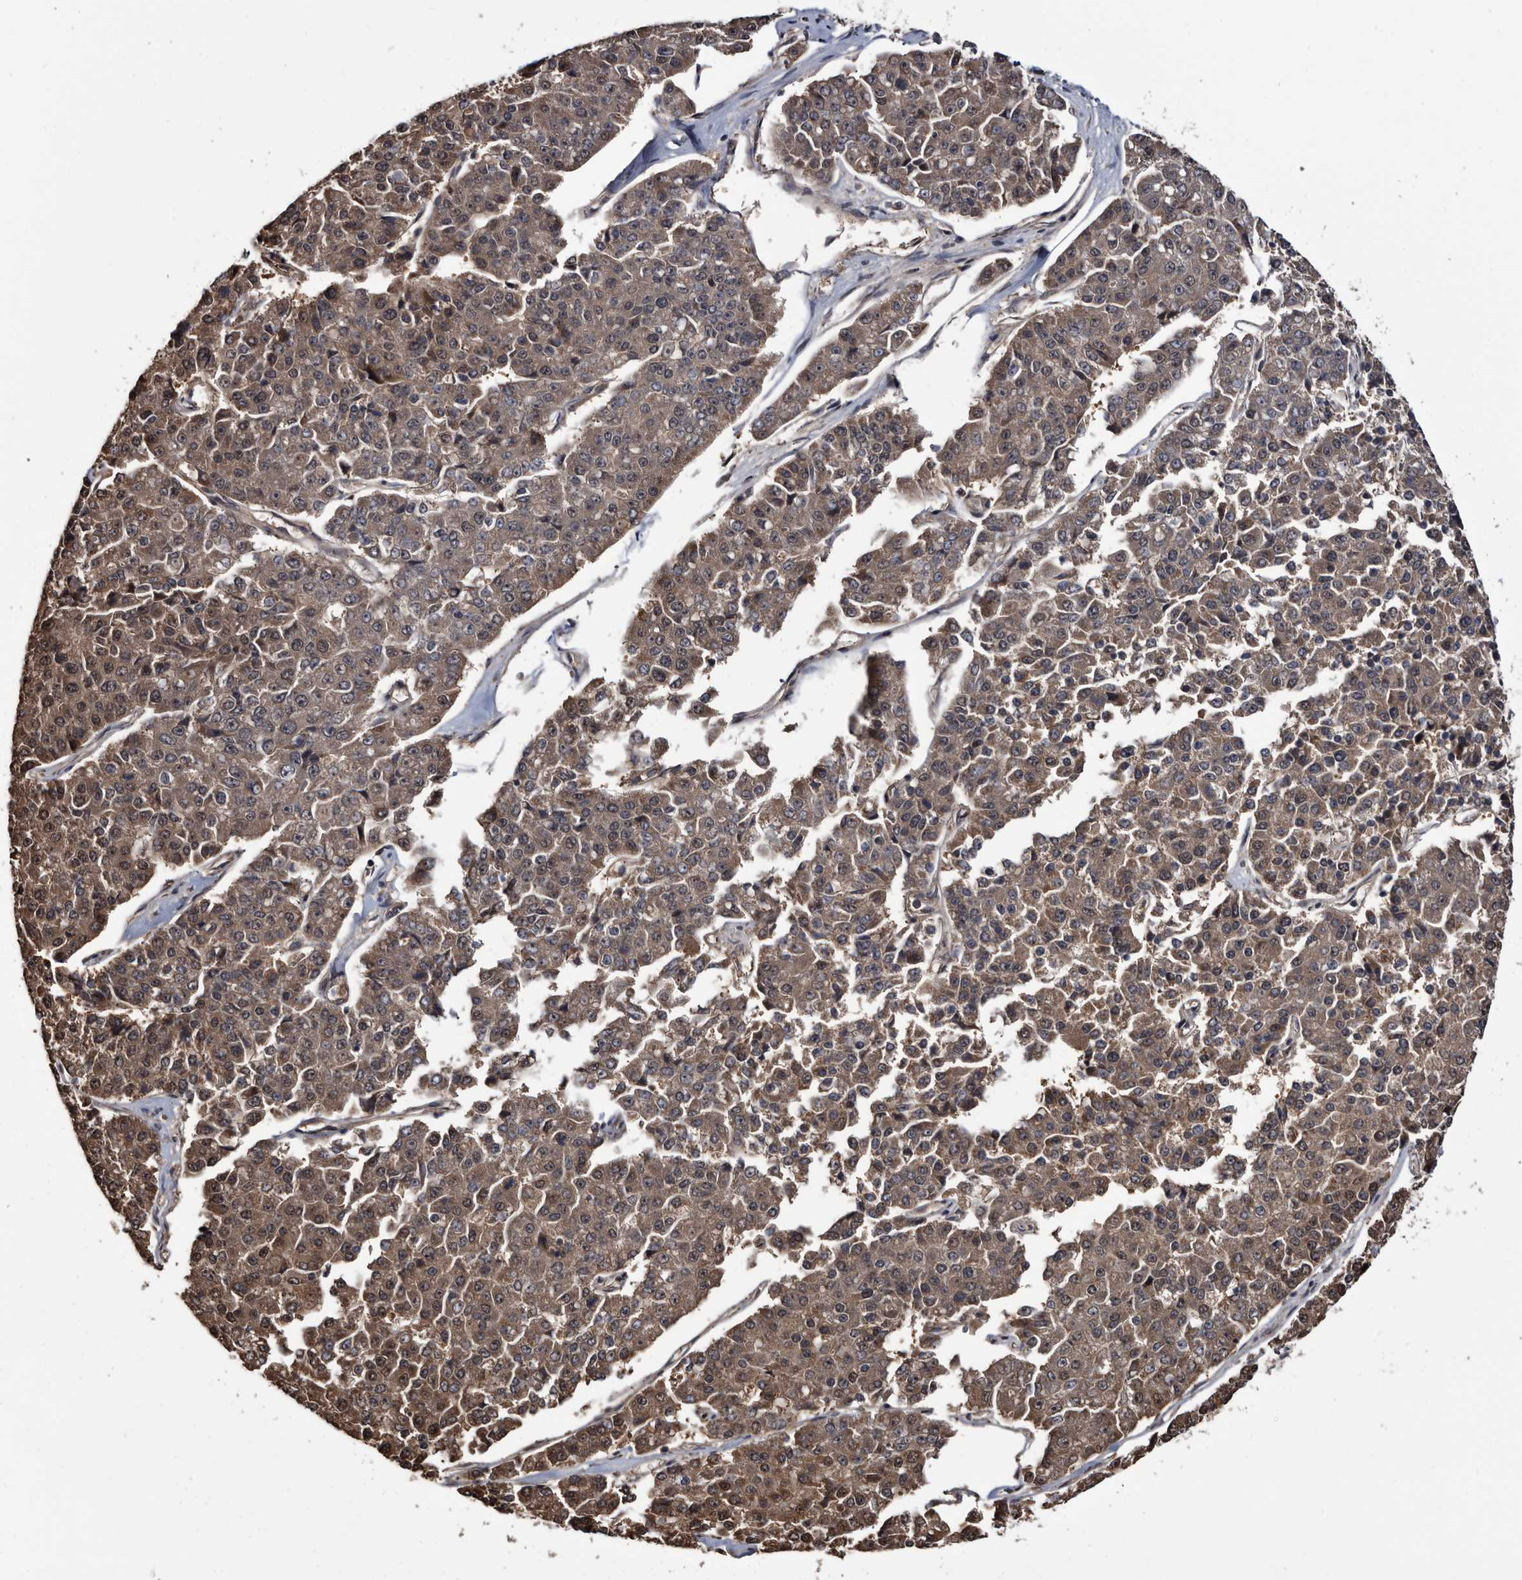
{"staining": {"intensity": "weak", "quantity": ">75%", "location": "cytoplasmic/membranous"}, "tissue": "pancreatic cancer", "cell_type": "Tumor cells", "image_type": "cancer", "snomed": [{"axis": "morphology", "description": "Adenocarcinoma, NOS"}, {"axis": "topography", "description": "Pancreas"}], "caption": "High-magnification brightfield microscopy of pancreatic cancer (adenocarcinoma) stained with DAB (3,3'-diaminobenzidine) (brown) and counterstained with hematoxylin (blue). tumor cells exhibit weak cytoplasmic/membranous staining is seen in about>75% of cells. The protein is stained brown, and the nuclei are stained in blue (DAB IHC with brightfield microscopy, high magnification).", "gene": "TTI2", "patient": {"sex": "male", "age": 50}}